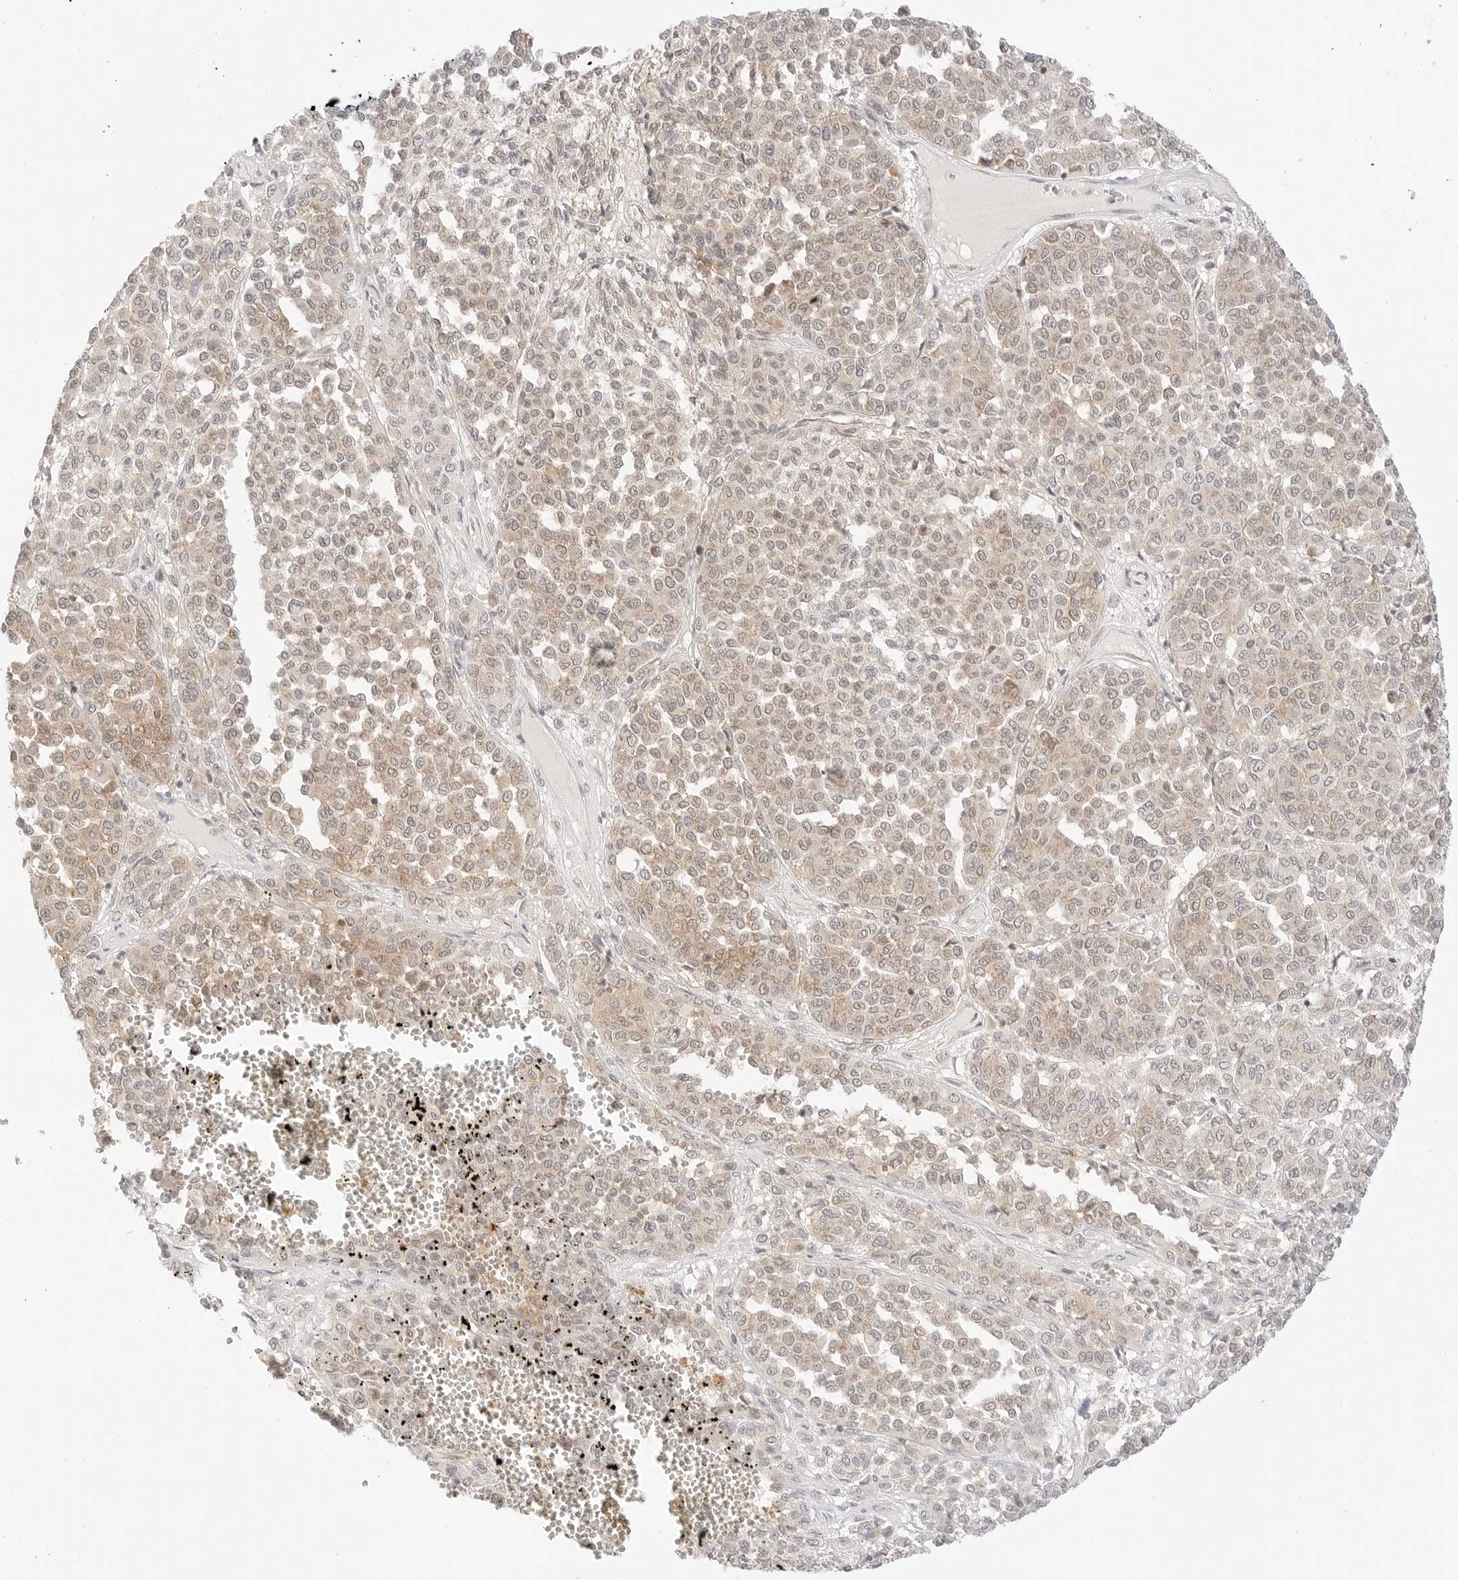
{"staining": {"intensity": "weak", "quantity": "25%-75%", "location": "cytoplasmic/membranous"}, "tissue": "melanoma", "cell_type": "Tumor cells", "image_type": "cancer", "snomed": [{"axis": "morphology", "description": "Malignant melanoma, Metastatic site"}, {"axis": "topography", "description": "Pancreas"}], "caption": "The micrograph shows immunohistochemical staining of melanoma. There is weak cytoplasmic/membranous expression is seen in about 25%-75% of tumor cells. (DAB = brown stain, brightfield microscopy at high magnification).", "gene": "GNAS", "patient": {"sex": "female", "age": 30}}